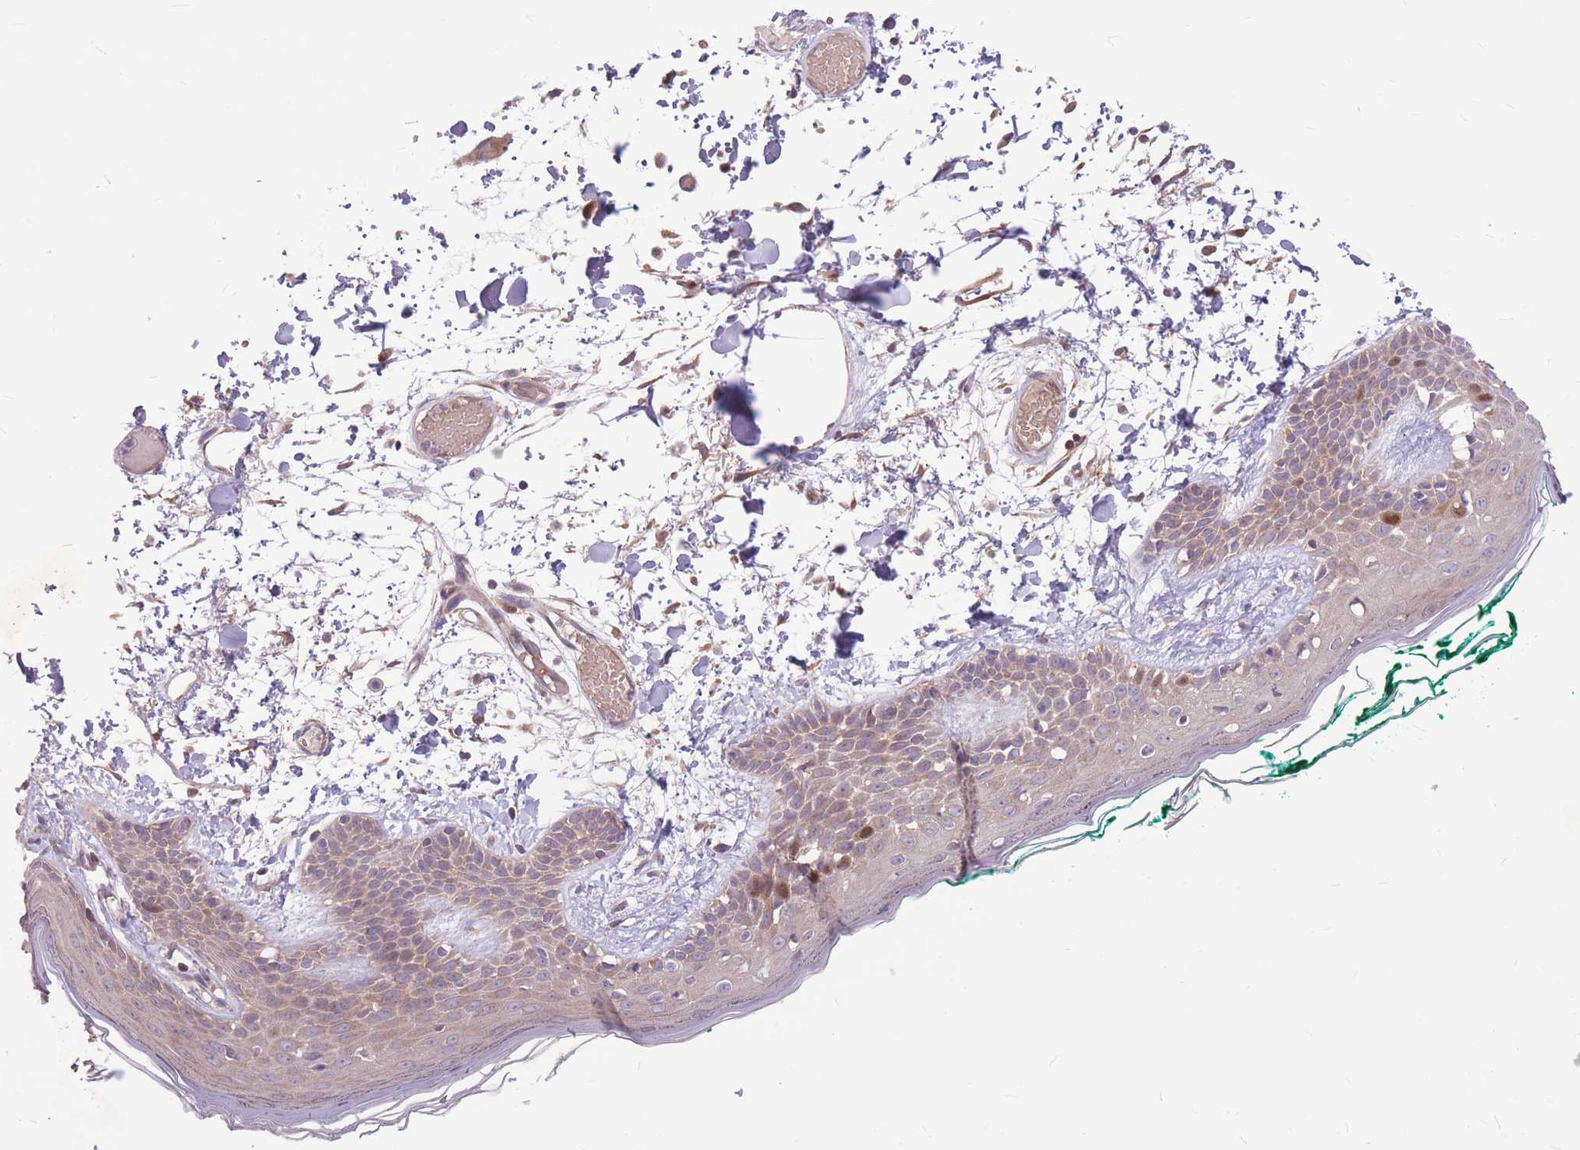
{"staining": {"intensity": "weak", "quantity": ">75%", "location": "cytoplasmic/membranous"}, "tissue": "skin", "cell_type": "Fibroblasts", "image_type": "normal", "snomed": [{"axis": "morphology", "description": "Normal tissue, NOS"}, {"axis": "topography", "description": "Skin"}], "caption": "Immunohistochemistry (IHC) of unremarkable skin exhibits low levels of weak cytoplasmic/membranous expression in about >75% of fibroblasts.", "gene": "GMNN", "patient": {"sex": "male", "age": 79}}